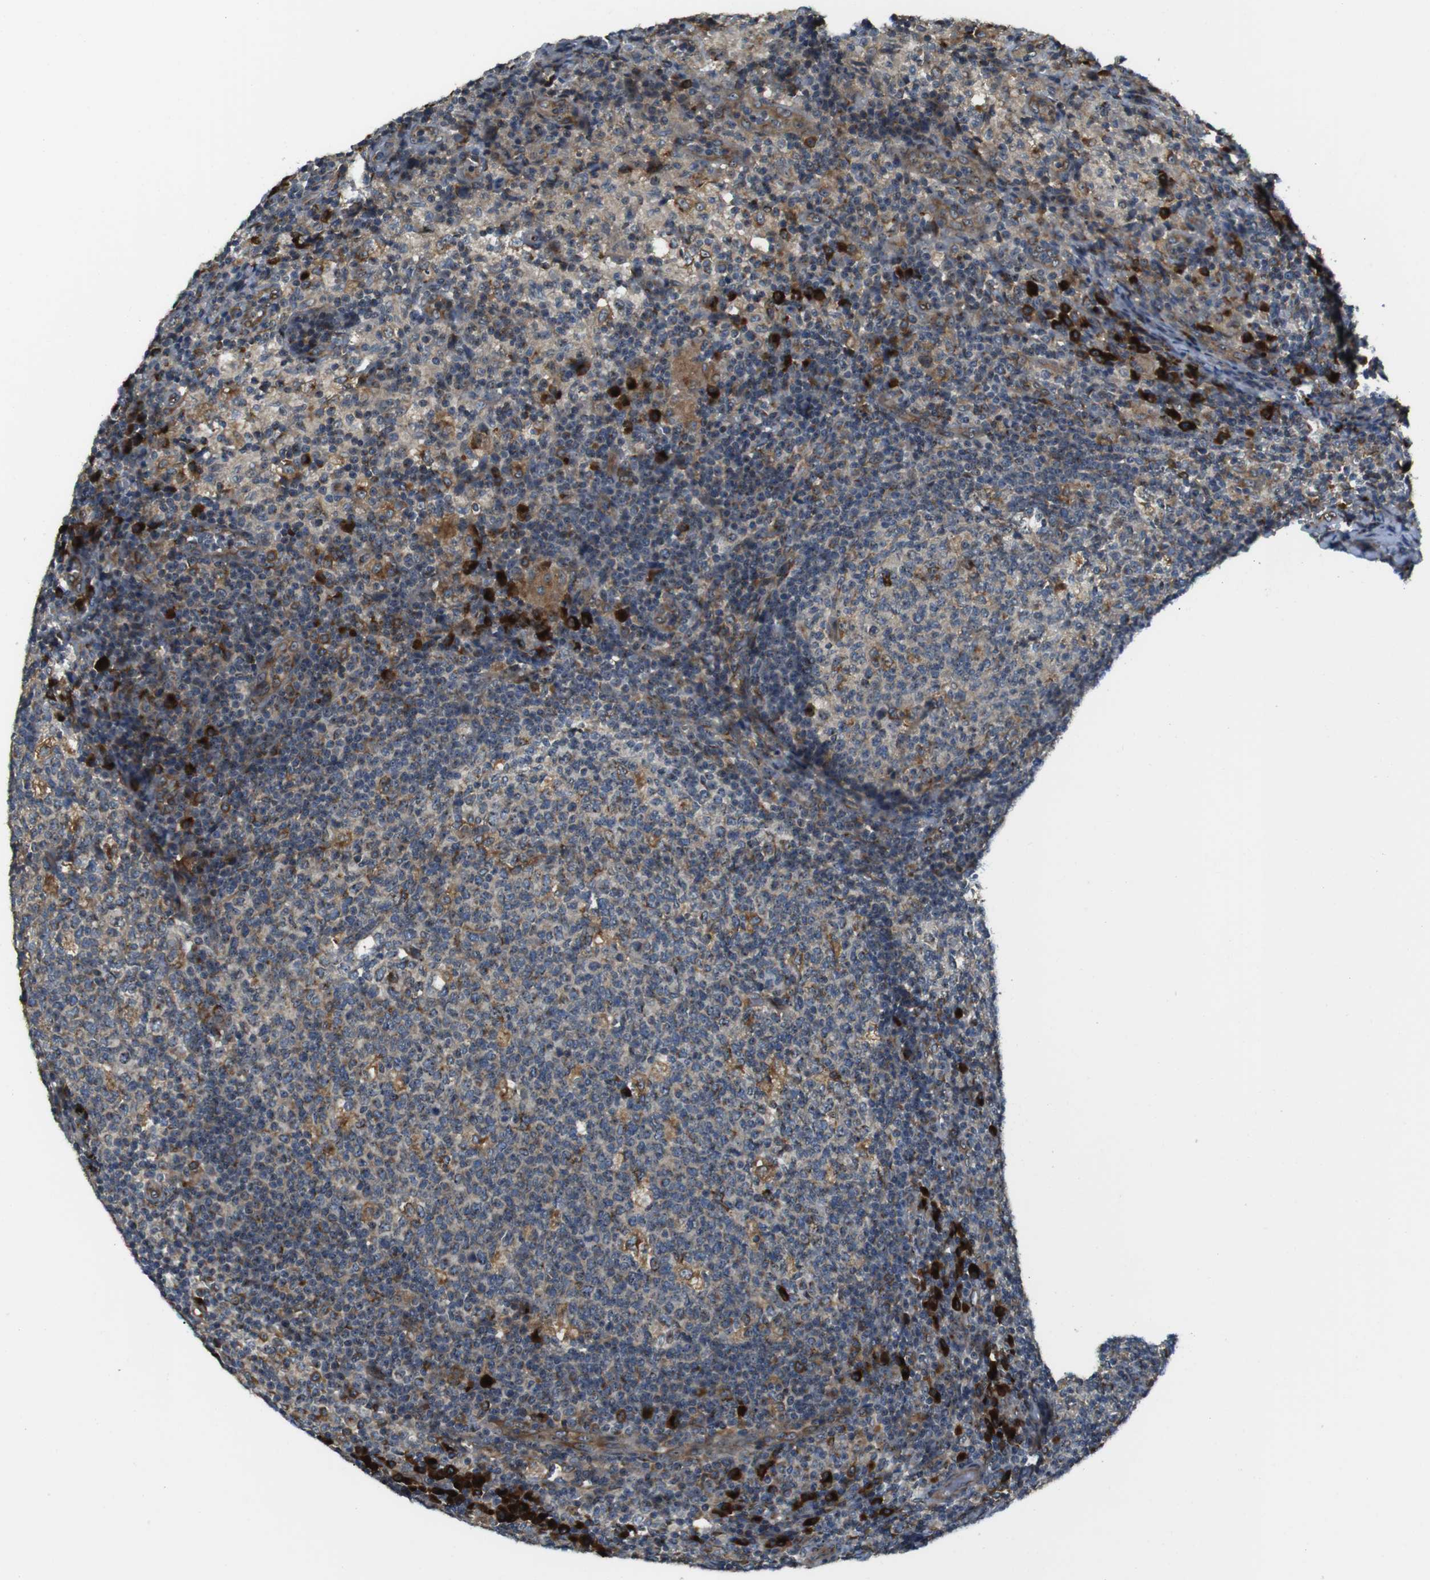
{"staining": {"intensity": "moderate", "quantity": "<25%", "location": "cytoplasmic/membranous"}, "tissue": "lymph node", "cell_type": "Germinal center cells", "image_type": "normal", "snomed": [{"axis": "morphology", "description": "Normal tissue, NOS"}, {"axis": "morphology", "description": "Inflammation, NOS"}, {"axis": "topography", "description": "Lymph node"}], "caption": "Immunohistochemistry (IHC) of normal lymph node demonstrates low levels of moderate cytoplasmic/membranous positivity in approximately <25% of germinal center cells.", "gene": "TMEM143", "patient": {"sex": "male", "age": 55}}